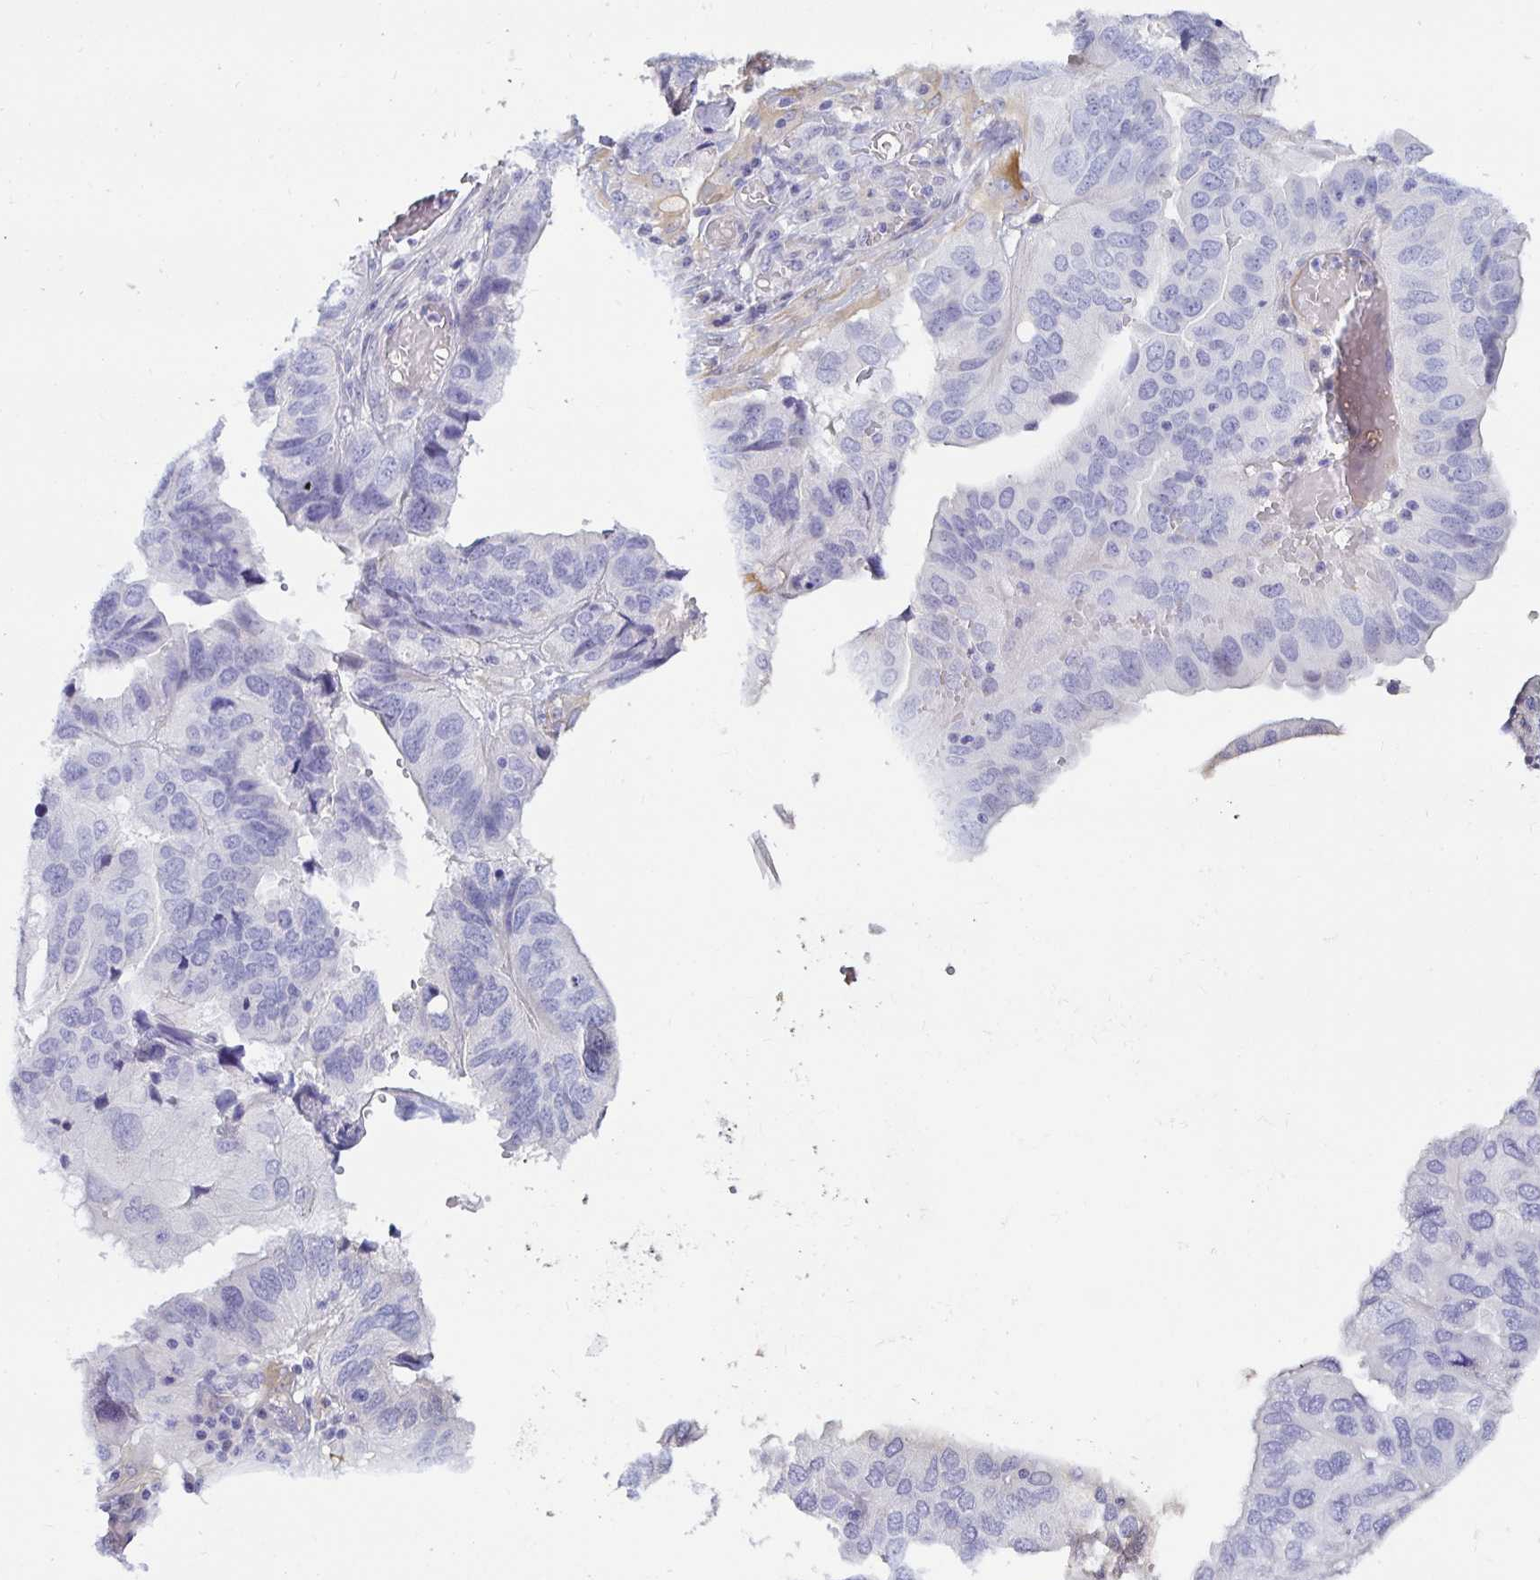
{"staining": {"intensity": "negative", "quantity": "none", "location": "none"}, "tissue": "ovarian cancer", "cell_type": "Tumor cells", "image_type": "cancer", "snomed": [{"axis": "morphology", "description": "Cystadenocarcinoma, serous, NOS"}, {"axis": "topography", "description": "Ovary"}], "caption": "An immunohistochemistry histopathology image of serous cystadenocarcinoma (ovarian) is shown. There is no staining in tumor cells of serous cystadenocarcinoma (ovarian). Brightfield microscopy of immunohistochemistry stained with DAB (brown) and hematoxylin (blue), captured at high magnification.", "gene": "SPAG4", "patient": {"sex": "female", "age": 79}}